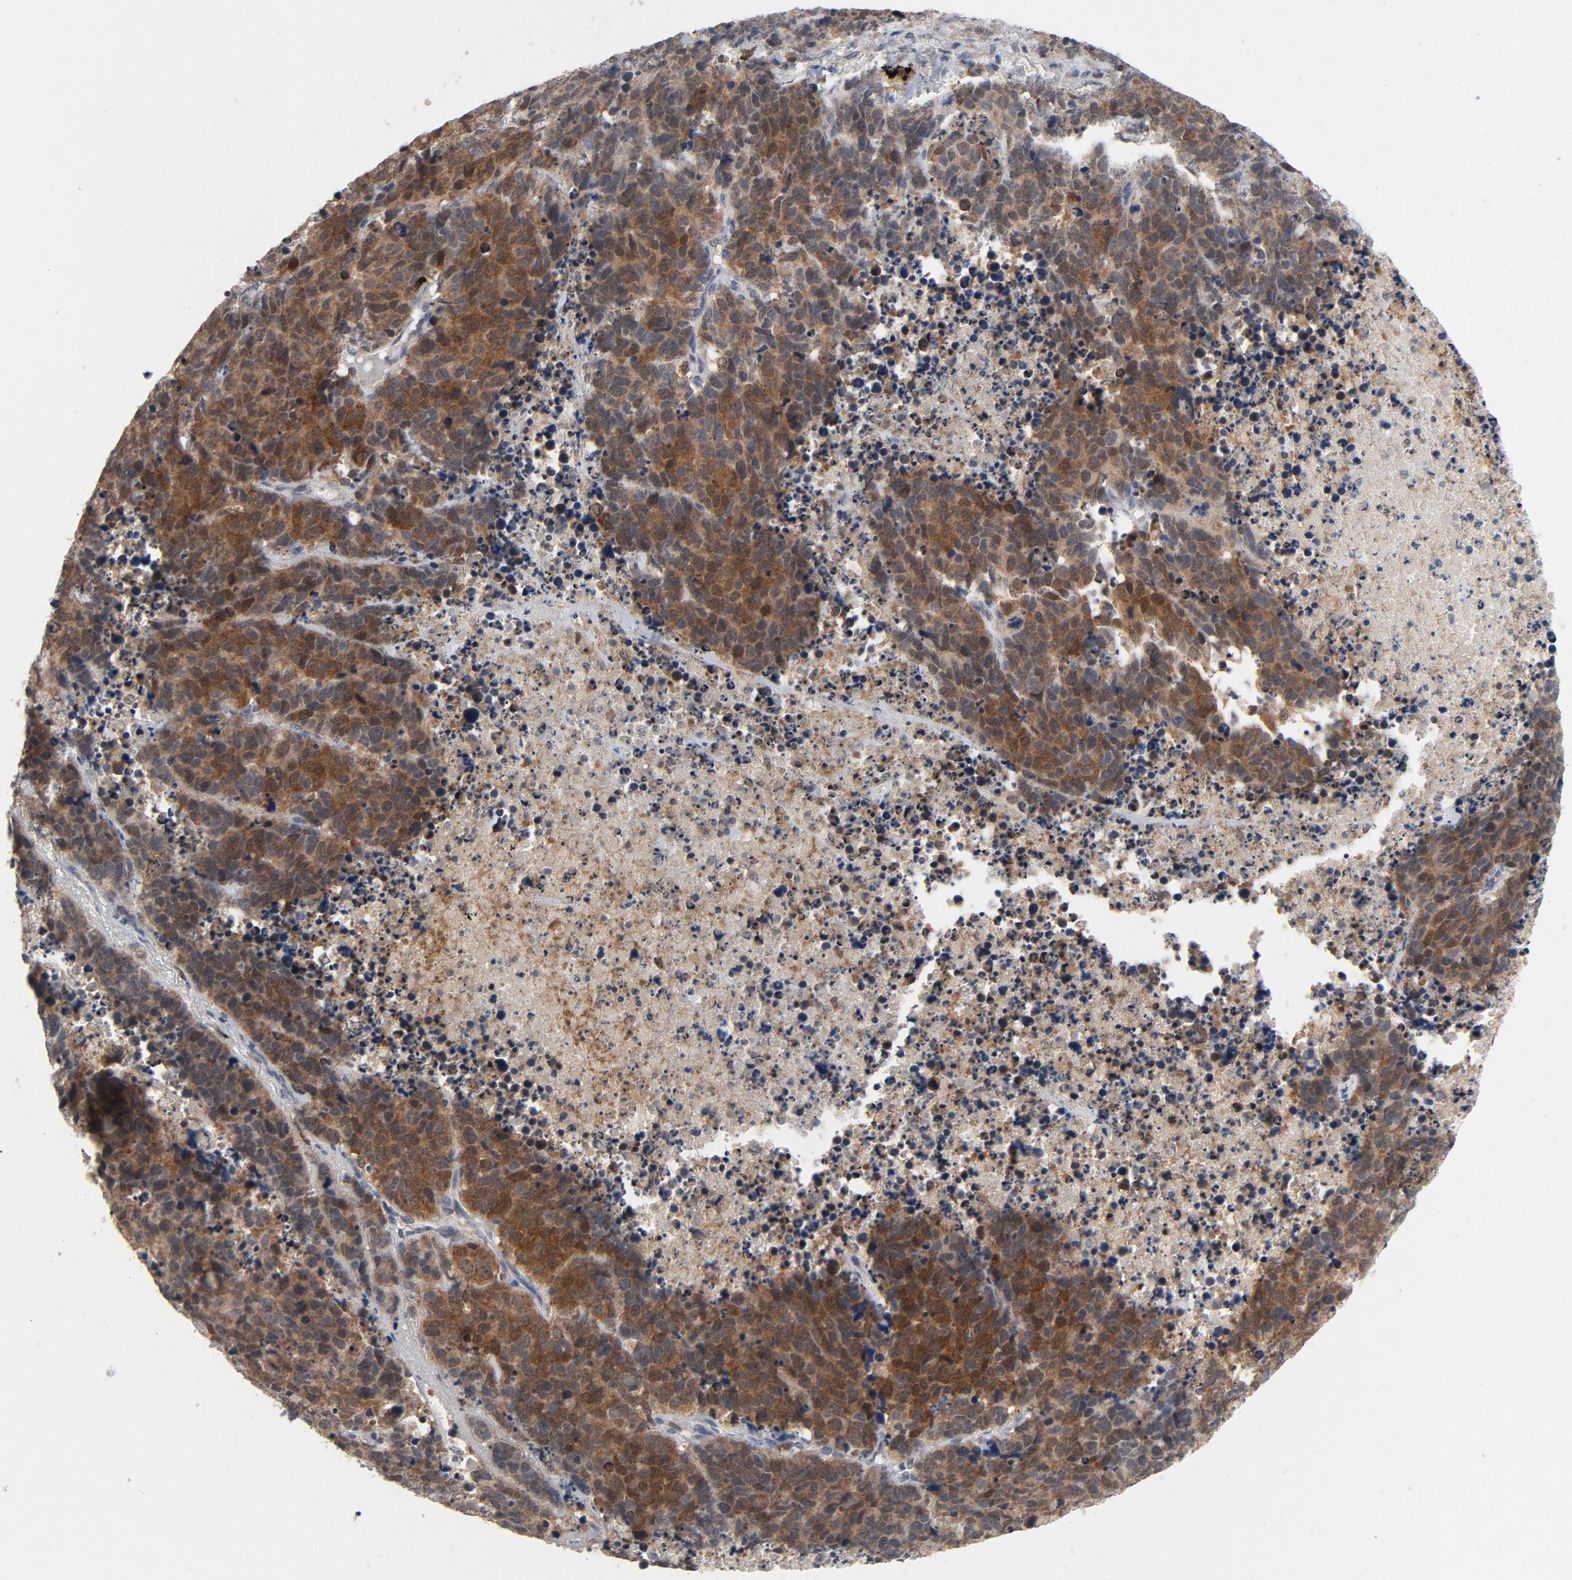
{"staining": {"intensity": "moderate", "quantity": ">75%", "location": "cytoplasmic/membranous,nuclear"}, "tissue": "lung cancer", "cell_type": "Tumor cells", "image_type": "cancer", "snomed": [{"axis": "morphology", "description": "Carcinoid, malignant, NOS"}, {"axis": "topography", "description": "Lung"}], "caption": "Immunohistochemical staining of human lung carcinoid (malignant) demonstrates medium levels of moderate cytoplasmic/membranous and nuclear staining in approximately >75% of tumor cells.", "gene": "PRDX1", "patient": {"sex": "male", "age": 60}}